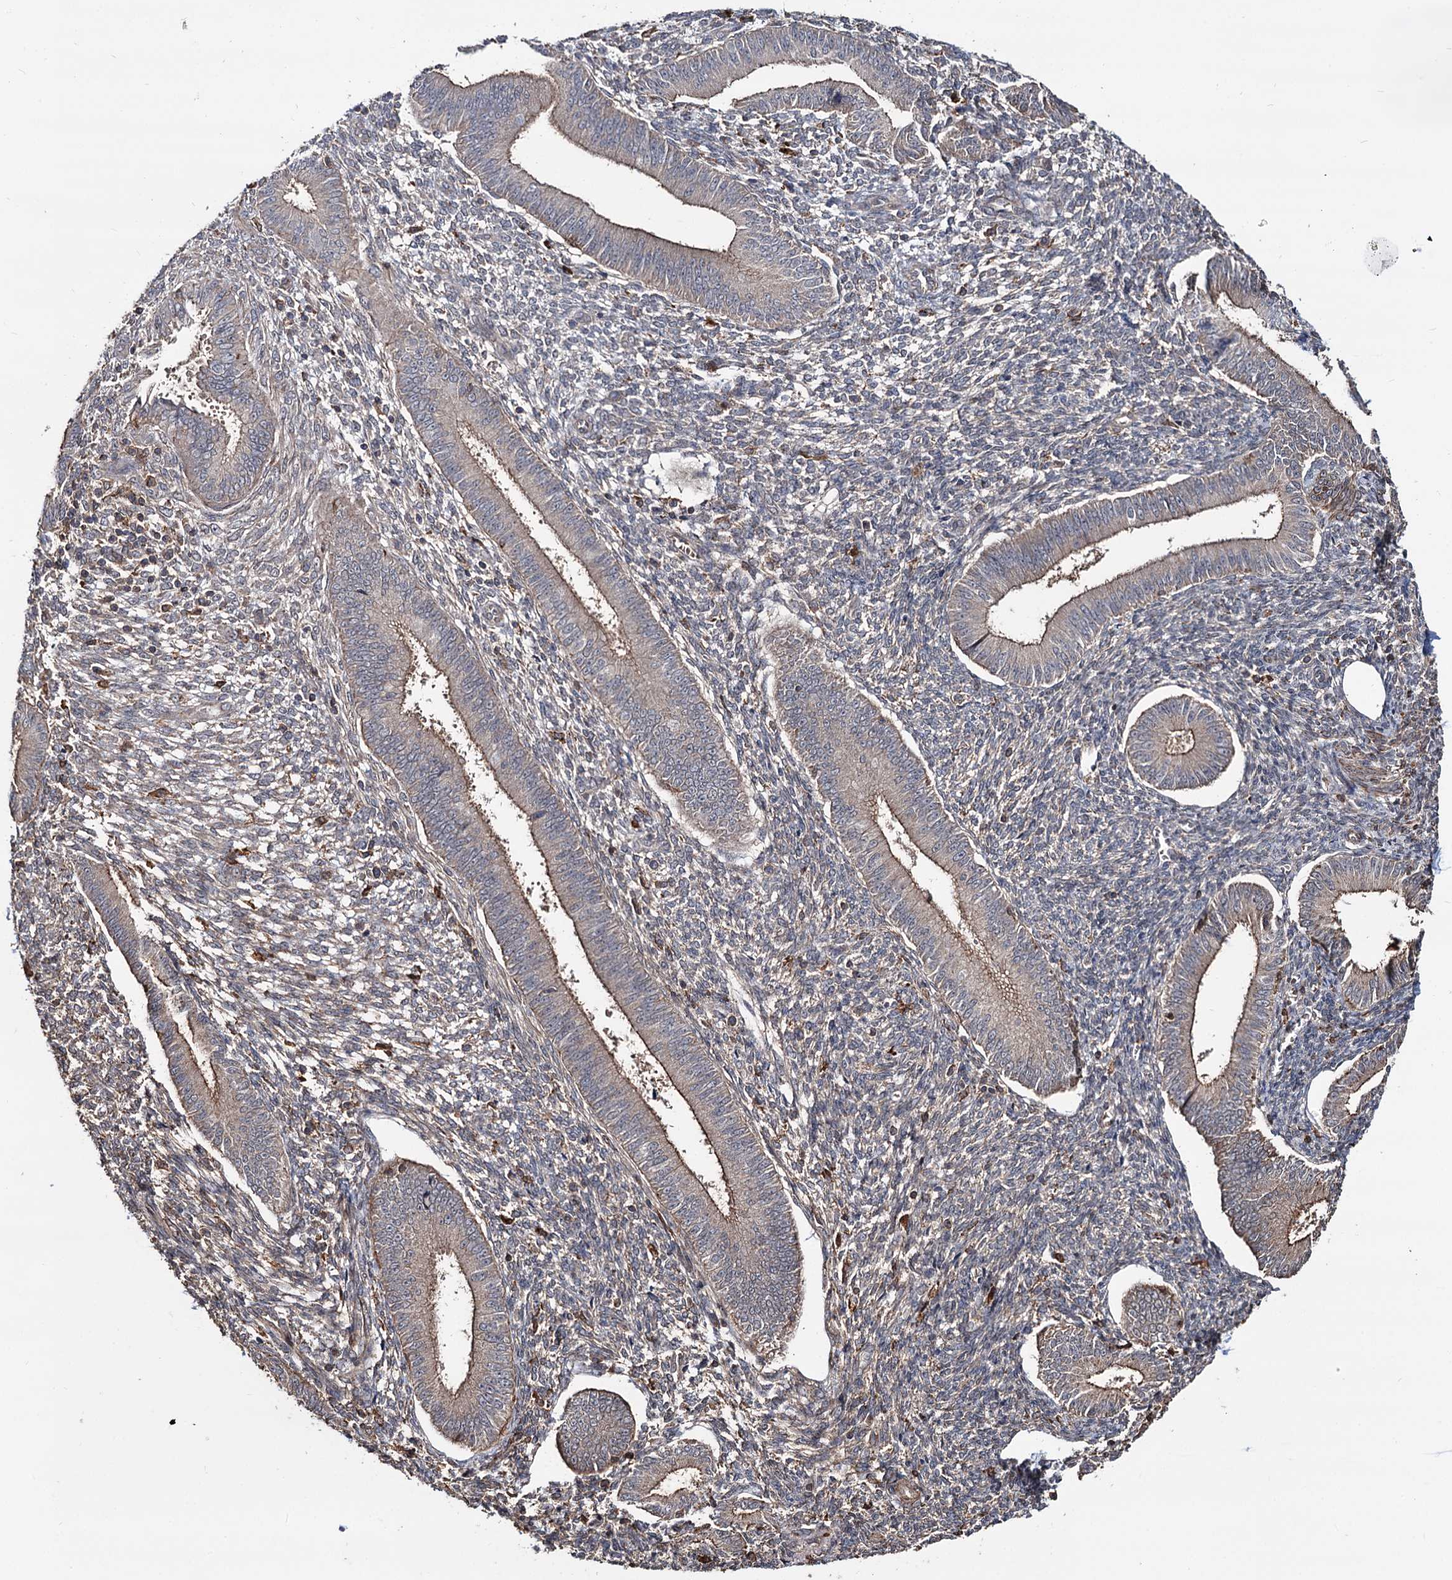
{"staining": {"intensity": "weak", "quantity": "<25%", "location": "cytoplasmic/membranous"}, "tissue": "endometrium", "cell_type": "Cells in endometrial stroma", "image_type": "normal", "snomed": [{"axis": "morphology", "description": "Normal tissue, NOS"}, {"axis": "topography", "description": "Uterus"}, {"axis": "topography", "description": "Endometrium"}], "caption": "Immunohistochemistry of unremarkable human endometrium demonstrates no expression in cells in endometrial stroma. (Brightfield microscopy of DAB immunohistochemistry (IHC) at high magnification).", "gene": "GRIP1", "patient": {"sex": "female", "age": 48}}